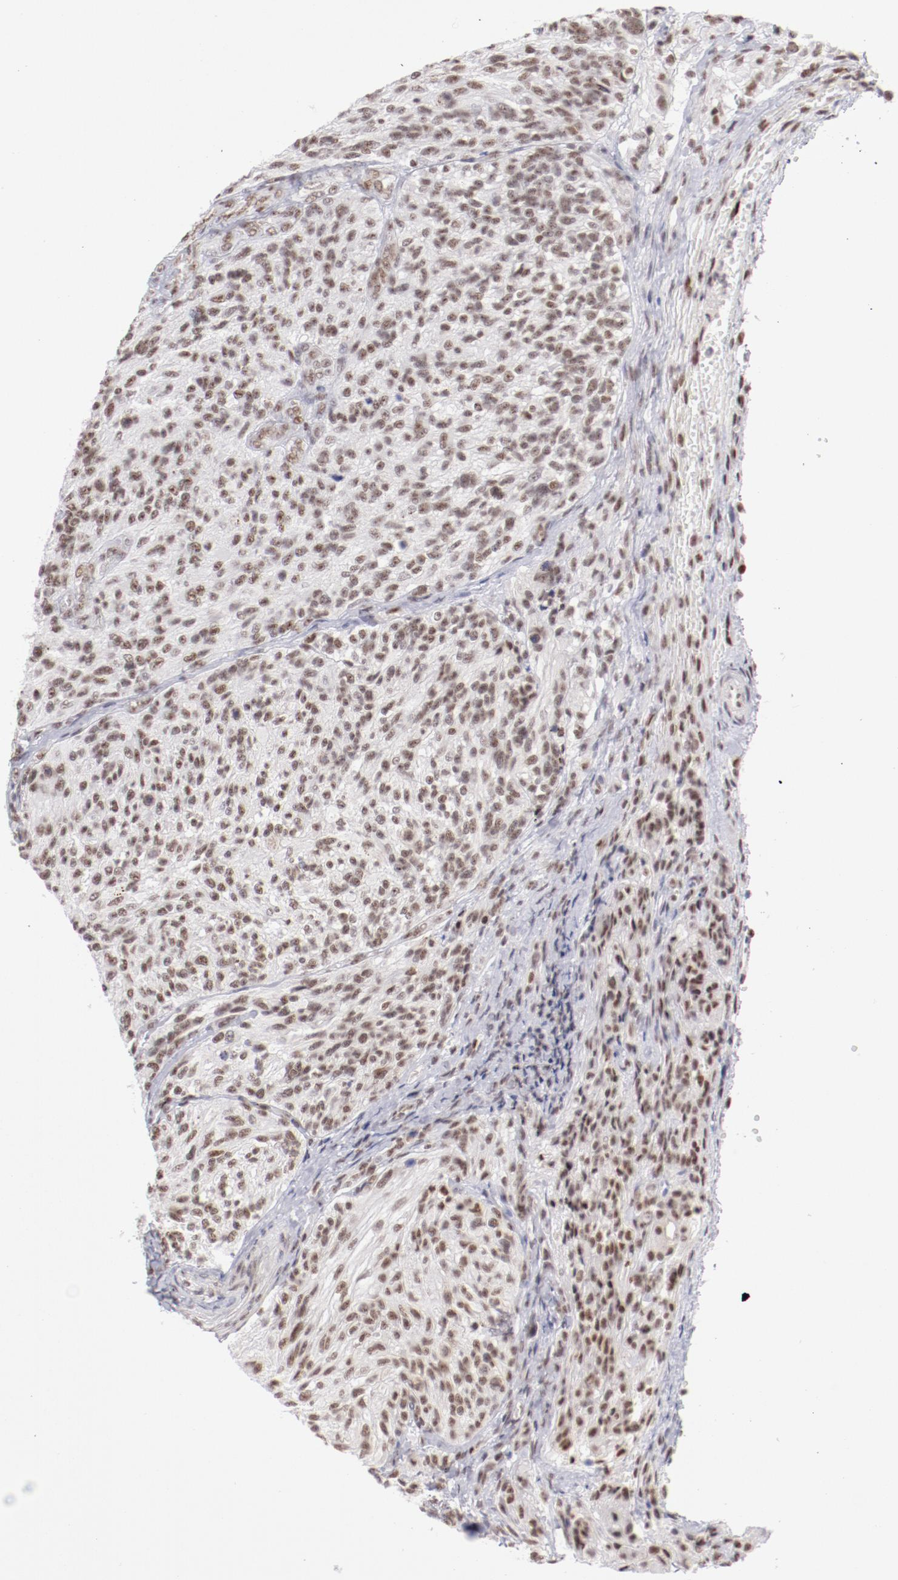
{"staining": {"intensity": "weak", "quantity": ">75%", "location": "nuclear"}, "tissue": "glioma", "cell_type": "Tumor cells", "image_type": "cancer", "snomed": [{"axis": "morphology", "description": "Normal tissue, NOS"}, {"axis": "morphology", "description": "Glioma, malignant, High grade"}, {"axis": "topography", "description": "Cerebral cortex"}], "caption": "DAB immunohistochemical staining of malignant high-grade glioma reveals weak nuclear protein expression in about >75% of tumor cells. (brown staining indicates protein expression, while blue staining denotes nuclei).", "gene": "TFAP4", "patient": {"sex": "male", "age": 56}}